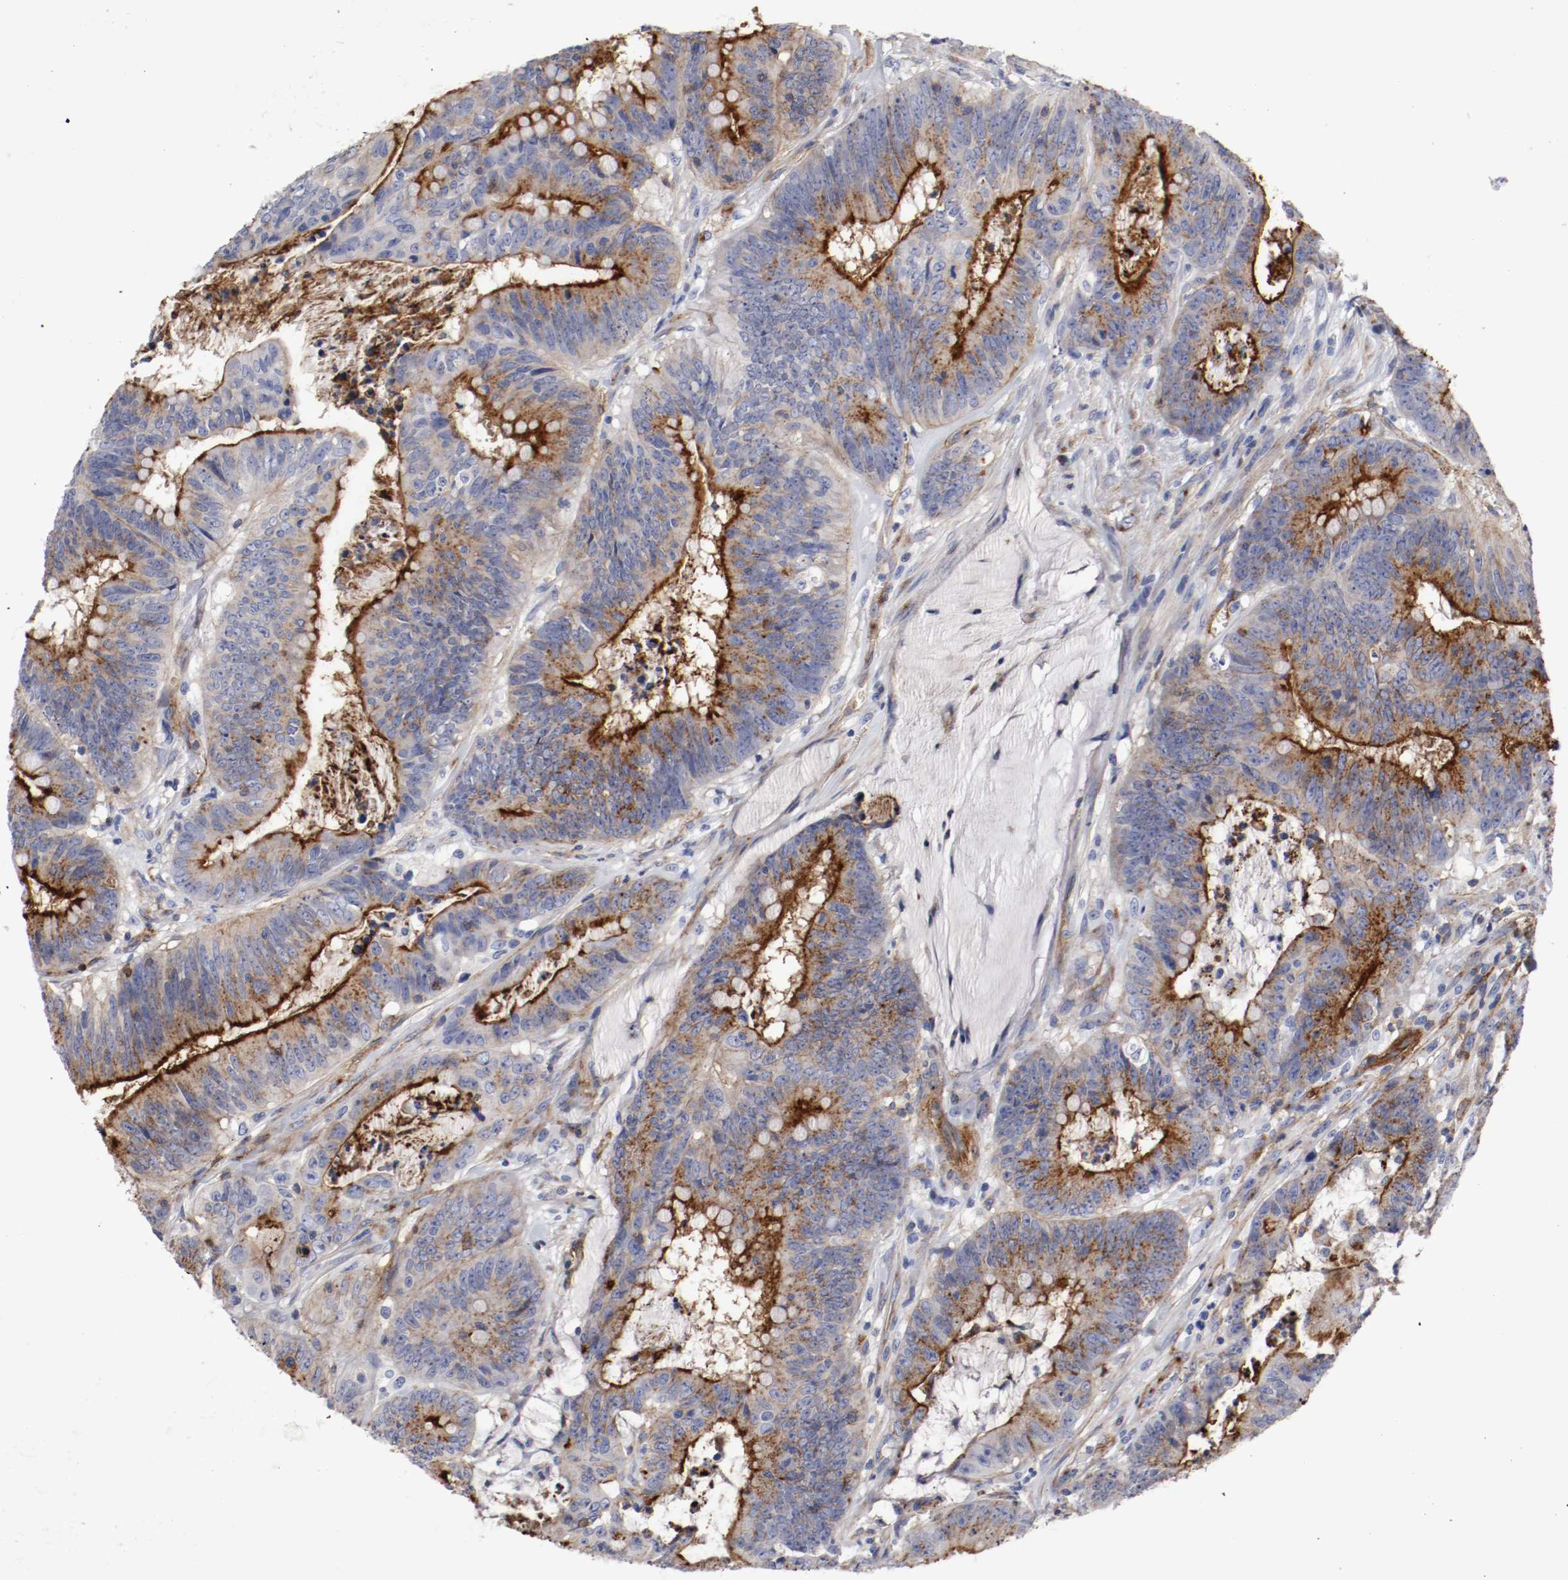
{"staining": {"intensity": "strong", "quantity": ">75%", "location": "cytoplasmic/membranous"}, "tissue": "colorectal cancer", "cell_type": "Tumor cells", "image_type": "cancer", "snomed": [{"axis": "morphology", "description": "Adenocarcinoma, NOS"}, {"axis": "topography", "description": "Colon"}], "caption": "Strong cytoplasmic/membranous positivity is seen in about >75% of tumor cells in colorectal cancer (adenocarcinoma). The staining was performed using DAB (3,3'-diaminobenzidine), with brown indicating positive protein expression. Nuclei are stained blue with hematoxylin.", "gene": "IFITM1", "patient": {"sex": "male", "age": 45}}